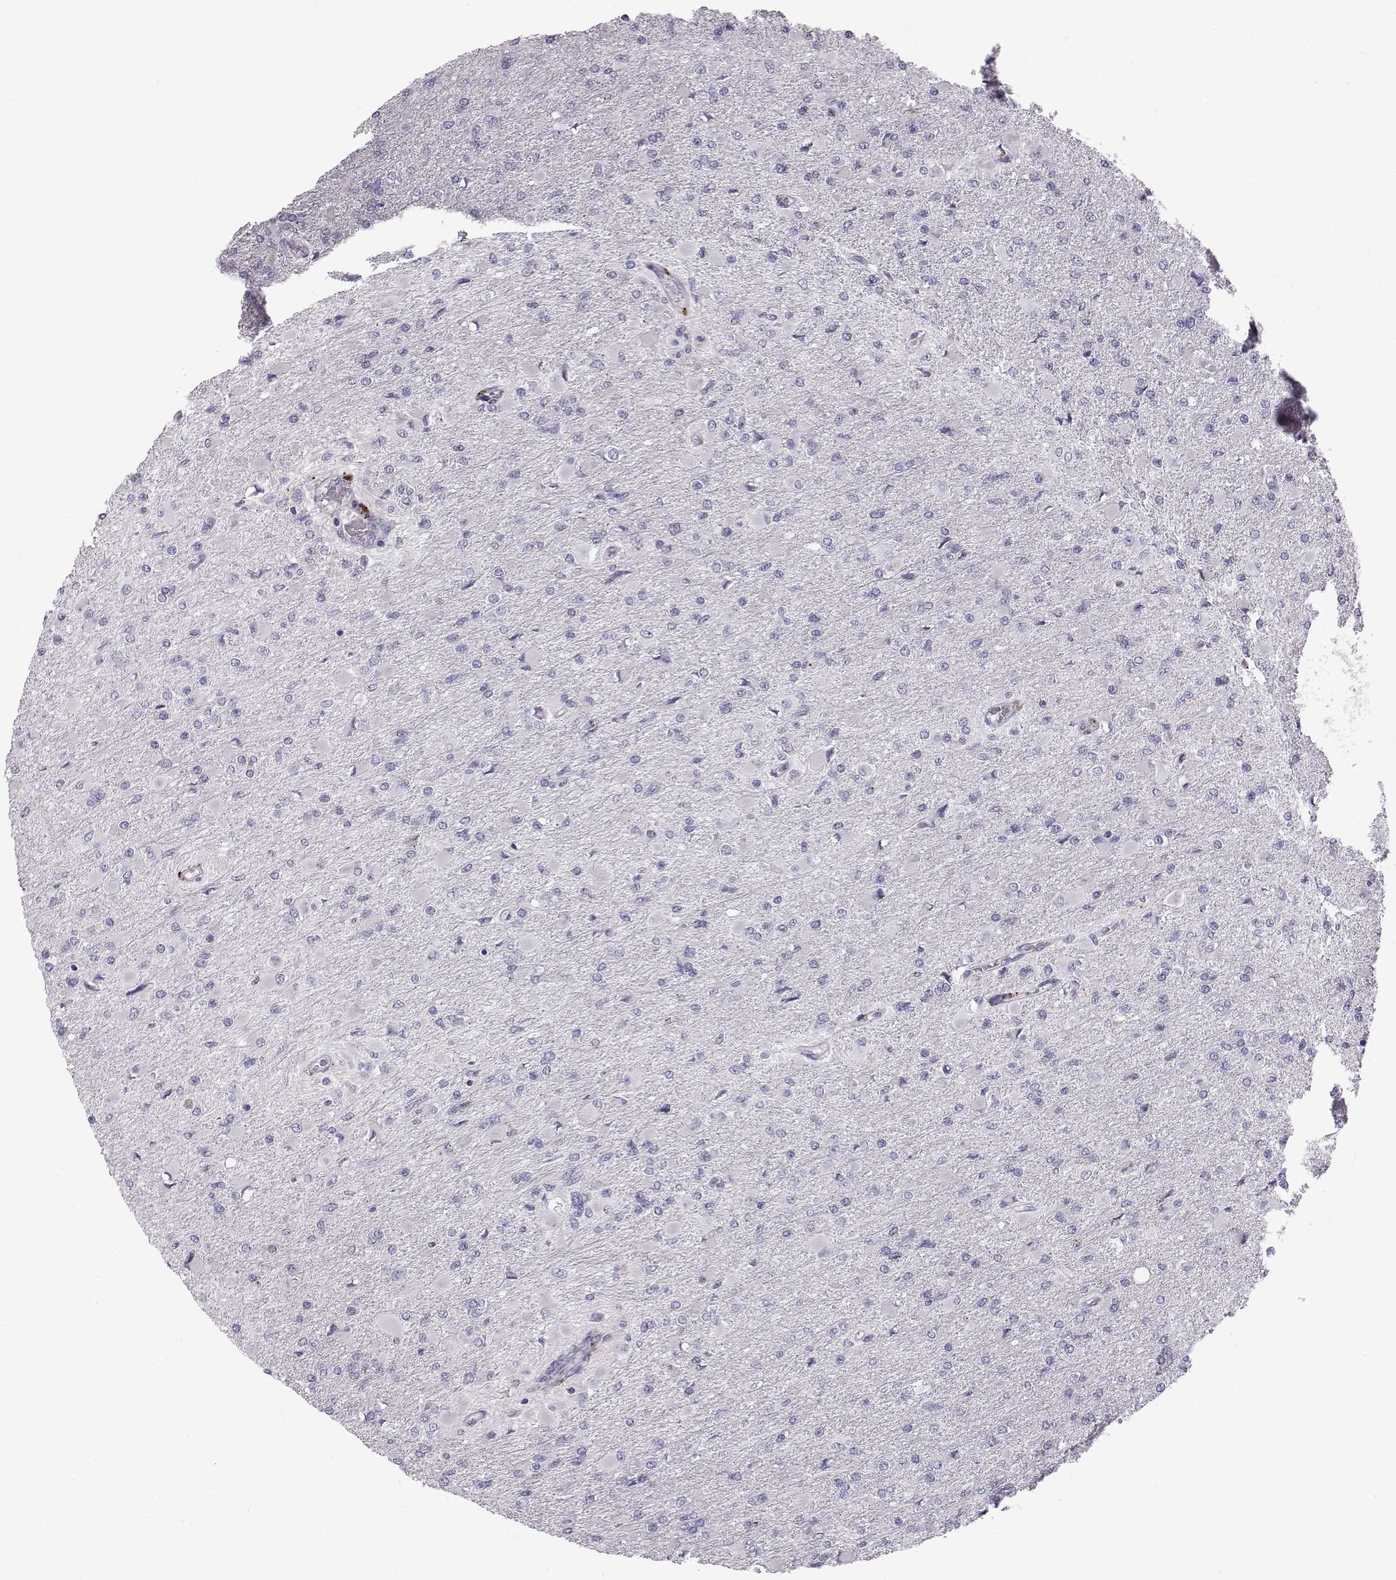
{"staining": {"intensity": "negative", "quantity": "none", "location": "none"}, "tissue": "glioma", "cell_type": "Tumor cells", "image_type": "cancer", "snomed": [{"axis": "morphology", "description": "Glioma, malignant, High grade"}, {"axis": "topography", "description": "Cerebral cortex"}], "caption": "Immunohistochemistry of glioma reveals no positivity in tumor cells. The staining was performed using DAB (3,3'-diaminobenzidine) to visualize the protein expression in brown, while the nuclei were stained in blue with hematoxylin (Magnification: 20x).", "gene": "CALCR", "patient": {"sex": "female", "age": 36}}